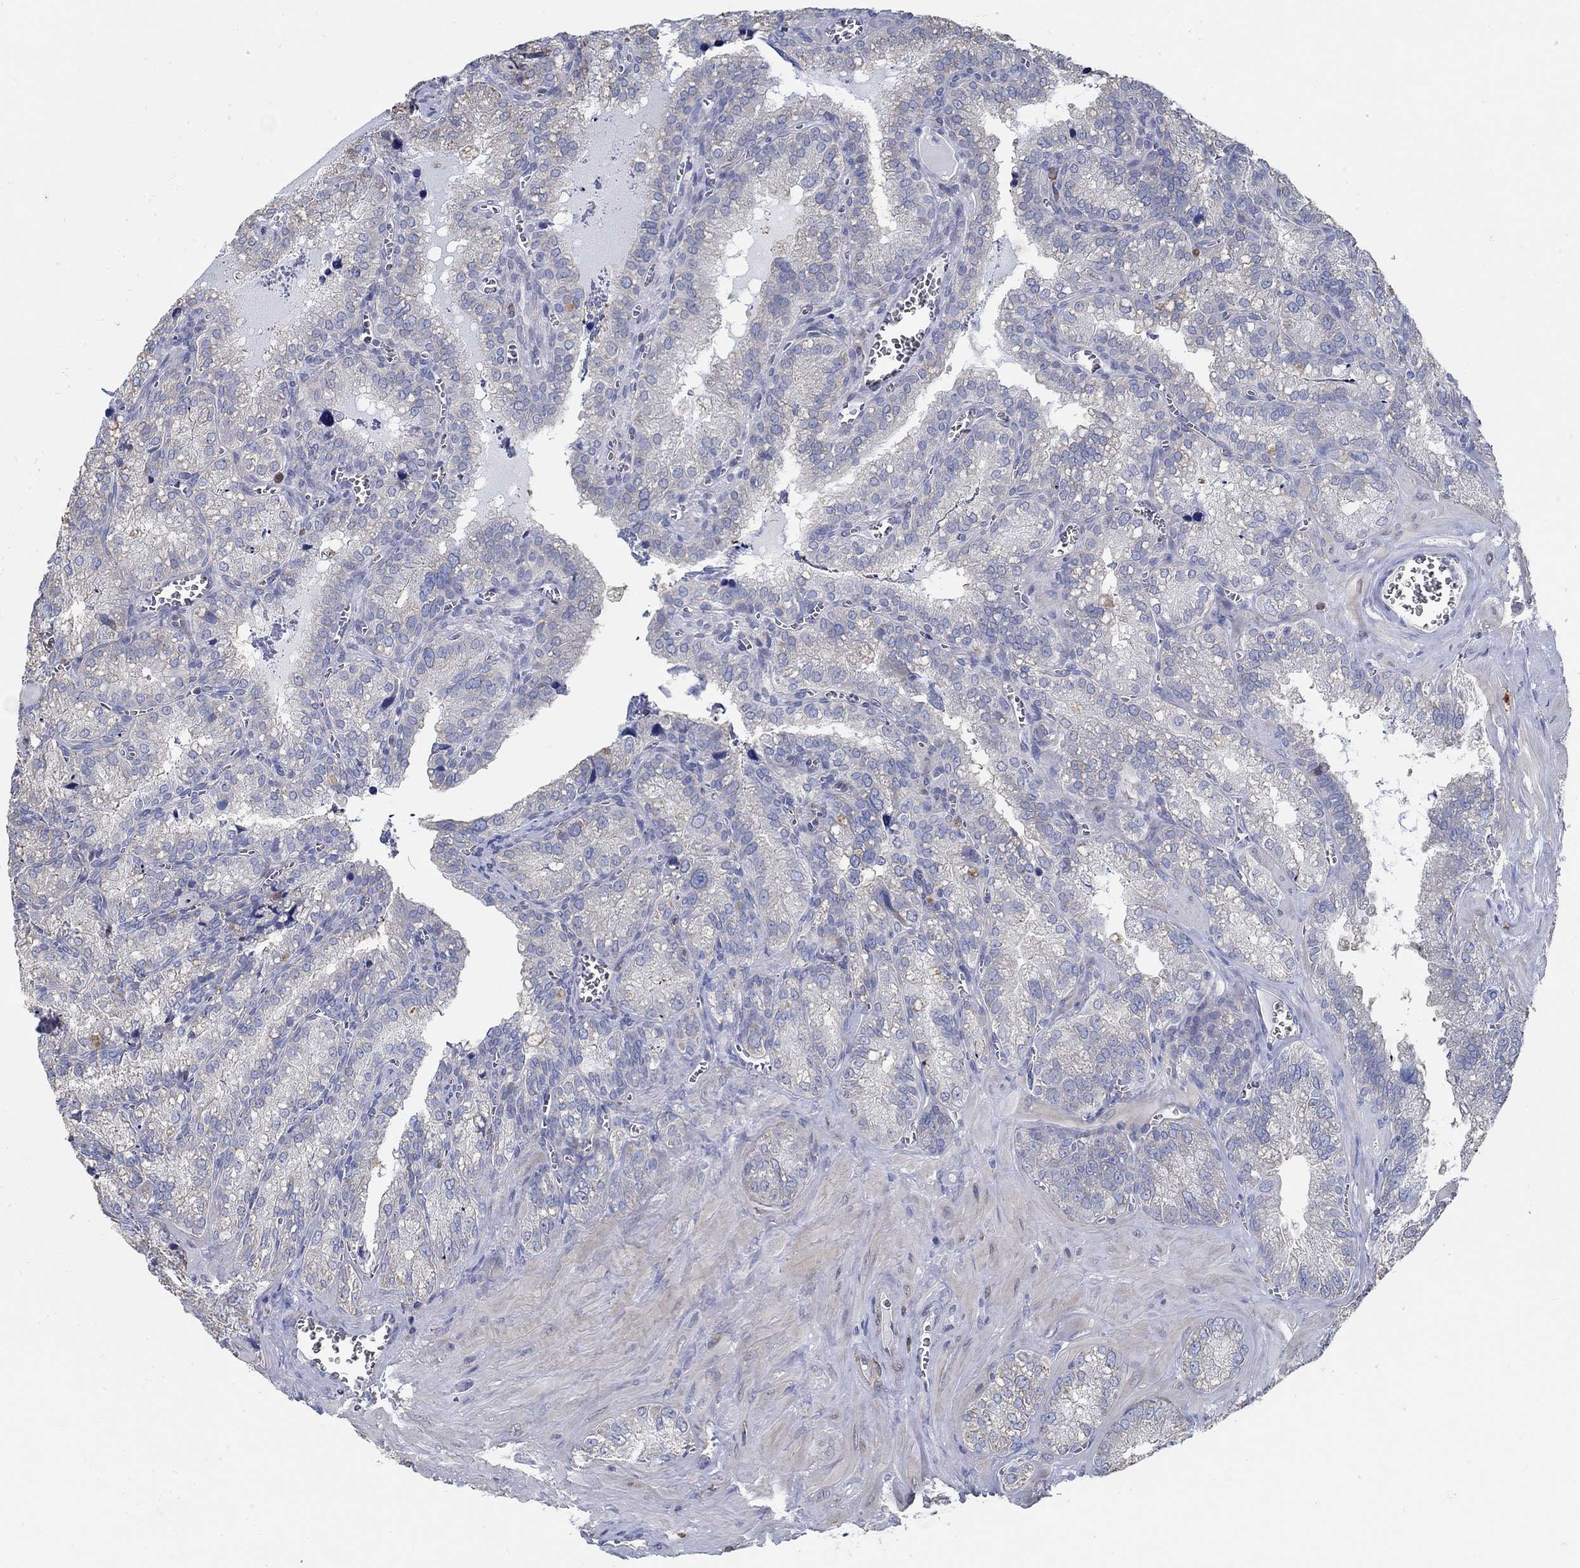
{"staining": {"intensity": "negative", "quantity": "none", "location": "none"}, "tissue": "seminal vesicle", "cell_type": "Glandular cells", "image_type": "normal", "snomed": [{"axis": "morphology", "description": "Normal tissue, NOS"}, {"axis": "topography", "description": "Seminal veicle"}], "caption": "Micrograph shows no protein expression in glandular cells of benign seminal vesicle.", "gene": "C15orf39", "patient": {"sex": "male", "age": 57}}